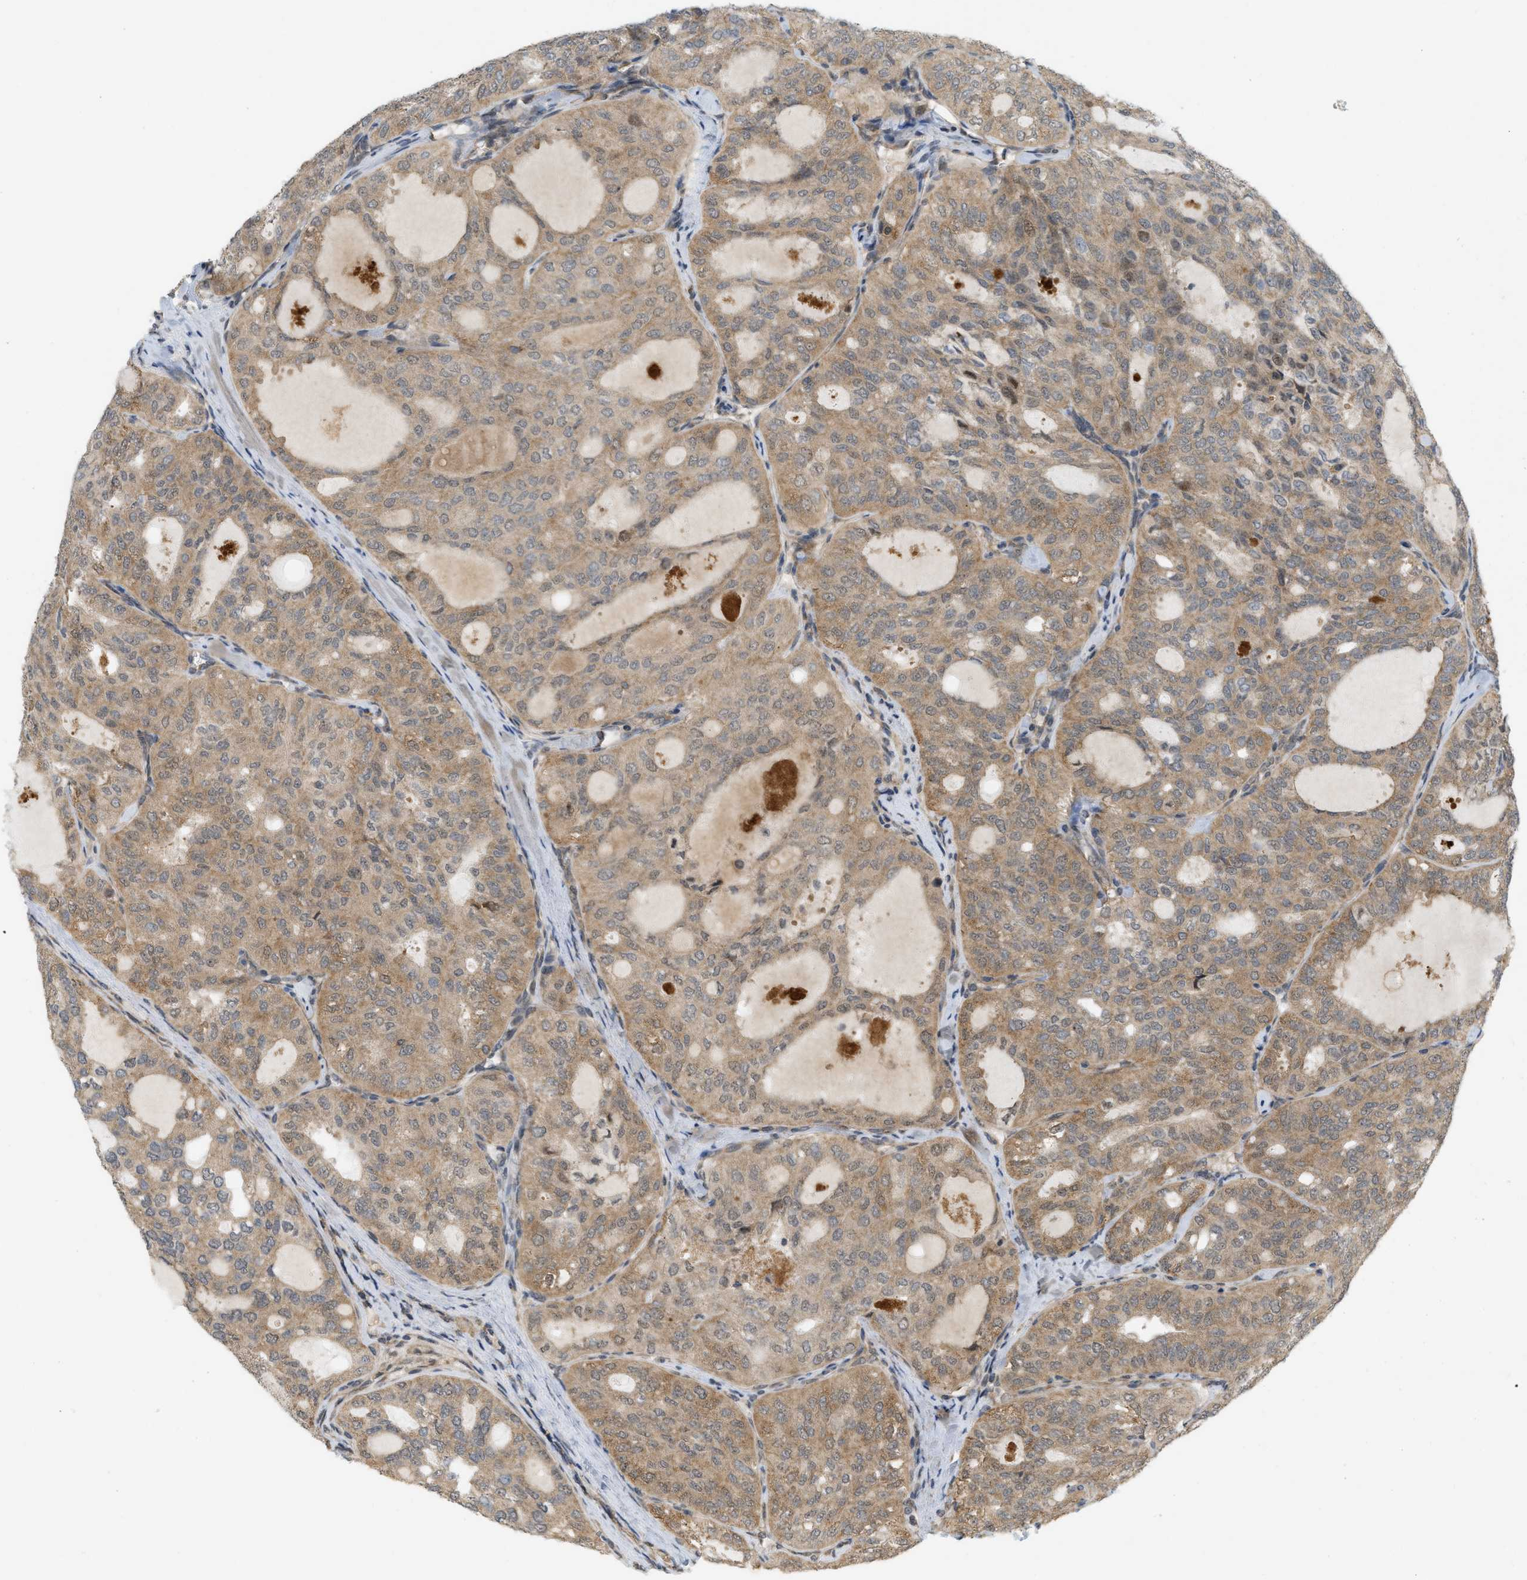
{"staining": {"intensity": "moderate", "quantity": ">75%", "location": "cytoplasmic/membranous"}, "tissue": "thyroid cancer", "cell_type": "Tumor cells", "image_type": "cancer", "snomed": [{"axis": "morphology", "description": "Follicular adenoma carcinoma, NOS"}, {"axis": "topography", "description": "Thyroid gland"}], "caption": "Tumor cells exhibit medium levels of moderate cytoplasmic/membranous positivity in approximately >75% of cells in human thyroid cancer (follicular adenoma carcinoma).", "gene": "PRKD1", "patient": {"sex": "male", "age": 75}}